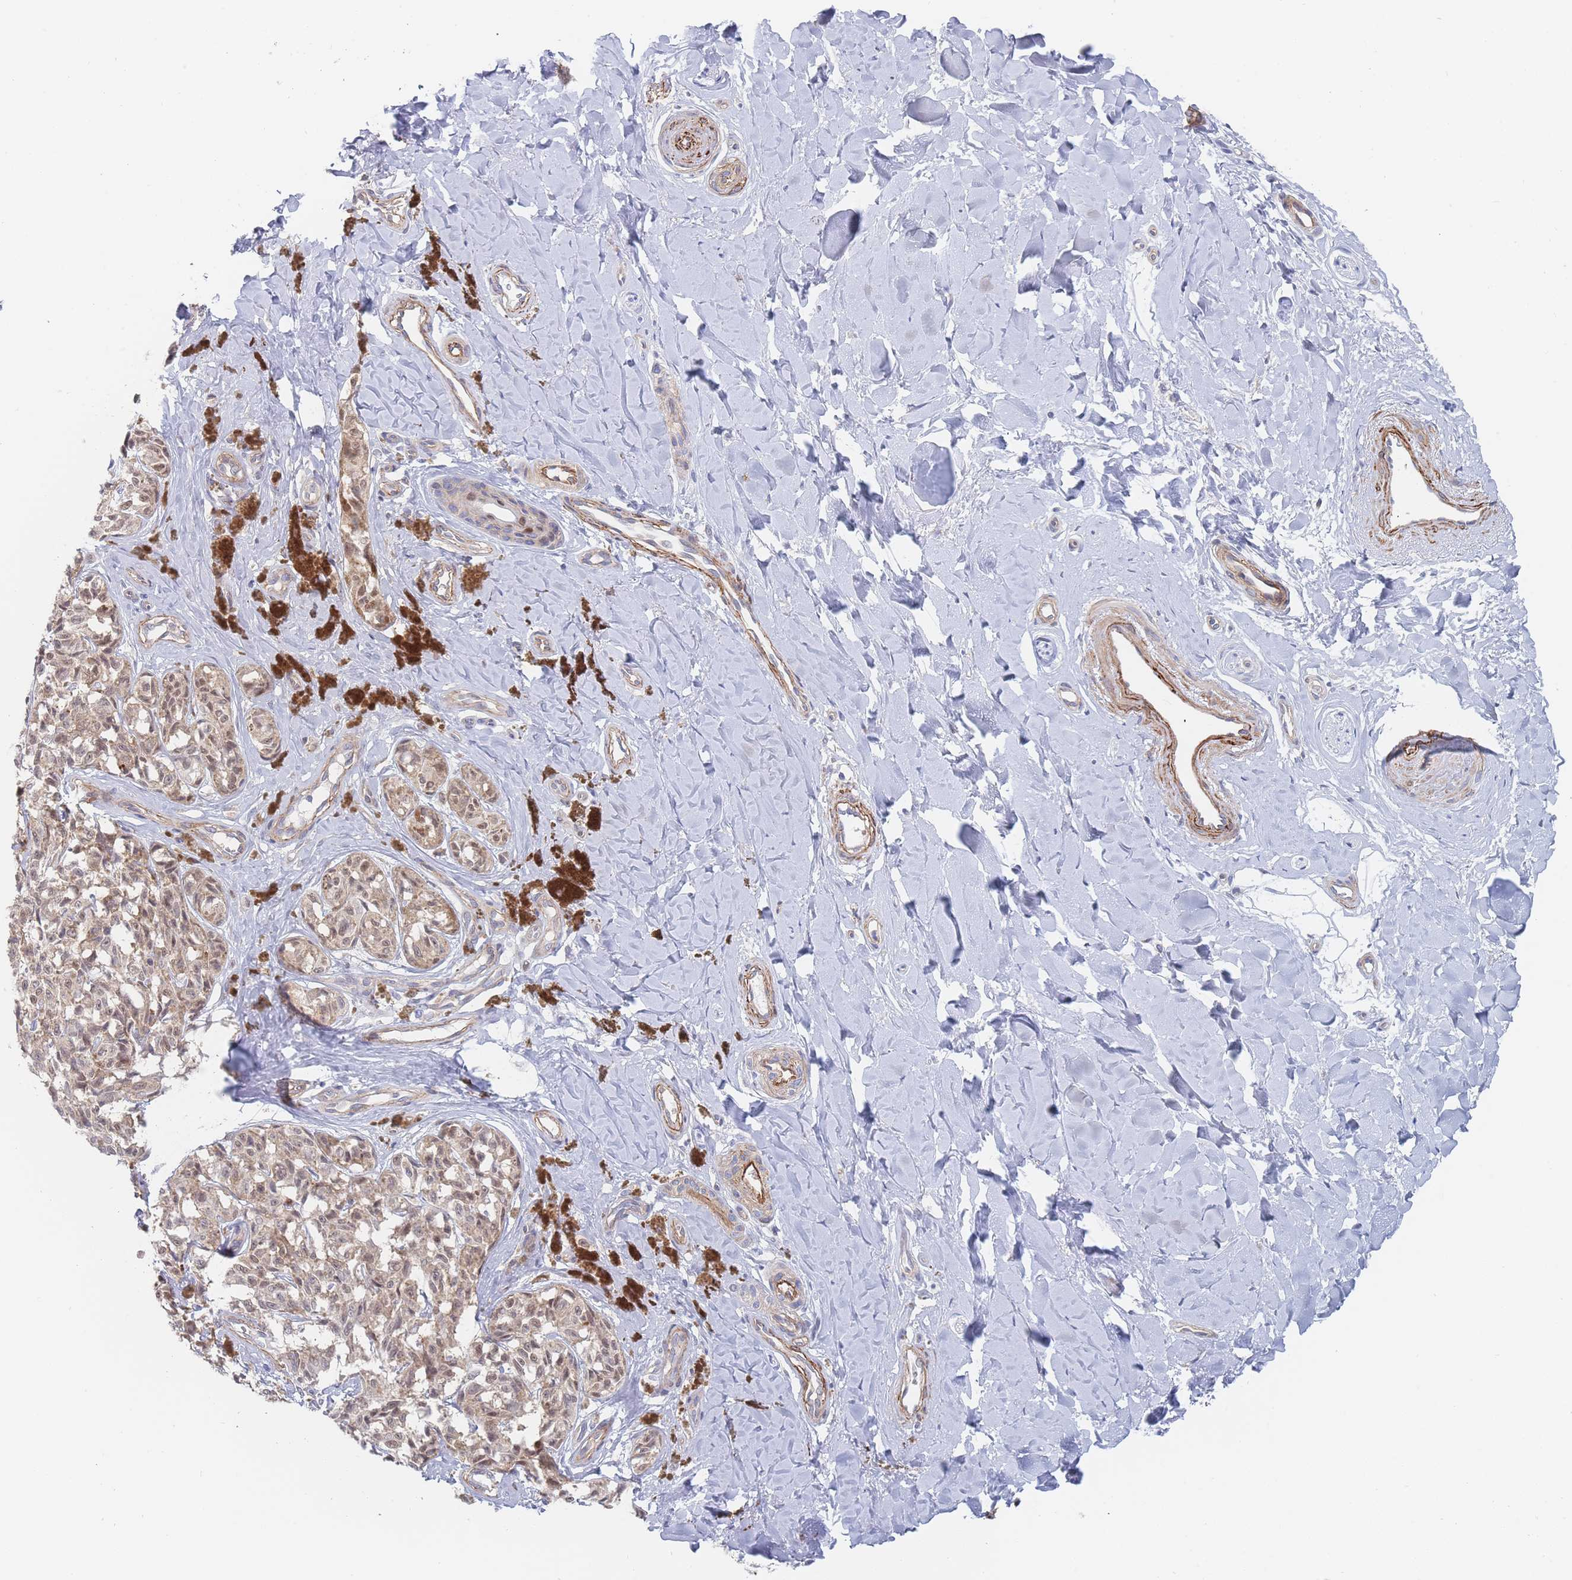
{"staining": {"intensity": "weak", "quantity": ">75%", "location": "cytoplasmic/membranous,nuclear"}, "tissue": "melanoma", "cell_type": "Tumor cells", "image_type": "cancer", "snomed": [{"axis": "morphology", "description": "Malignant melanoma, NOS"}, {"axis": "topography", "description": "Skin"}], "caption": "Immunohistochemistry (DAB) staining of human malignant melanoma exhibits weak cytoplasmic/membranous and nuclear protein expression in about >75% of tumor cells.", "gene": "G6PC1", "patient": {"sex": "female", "age": 65}}